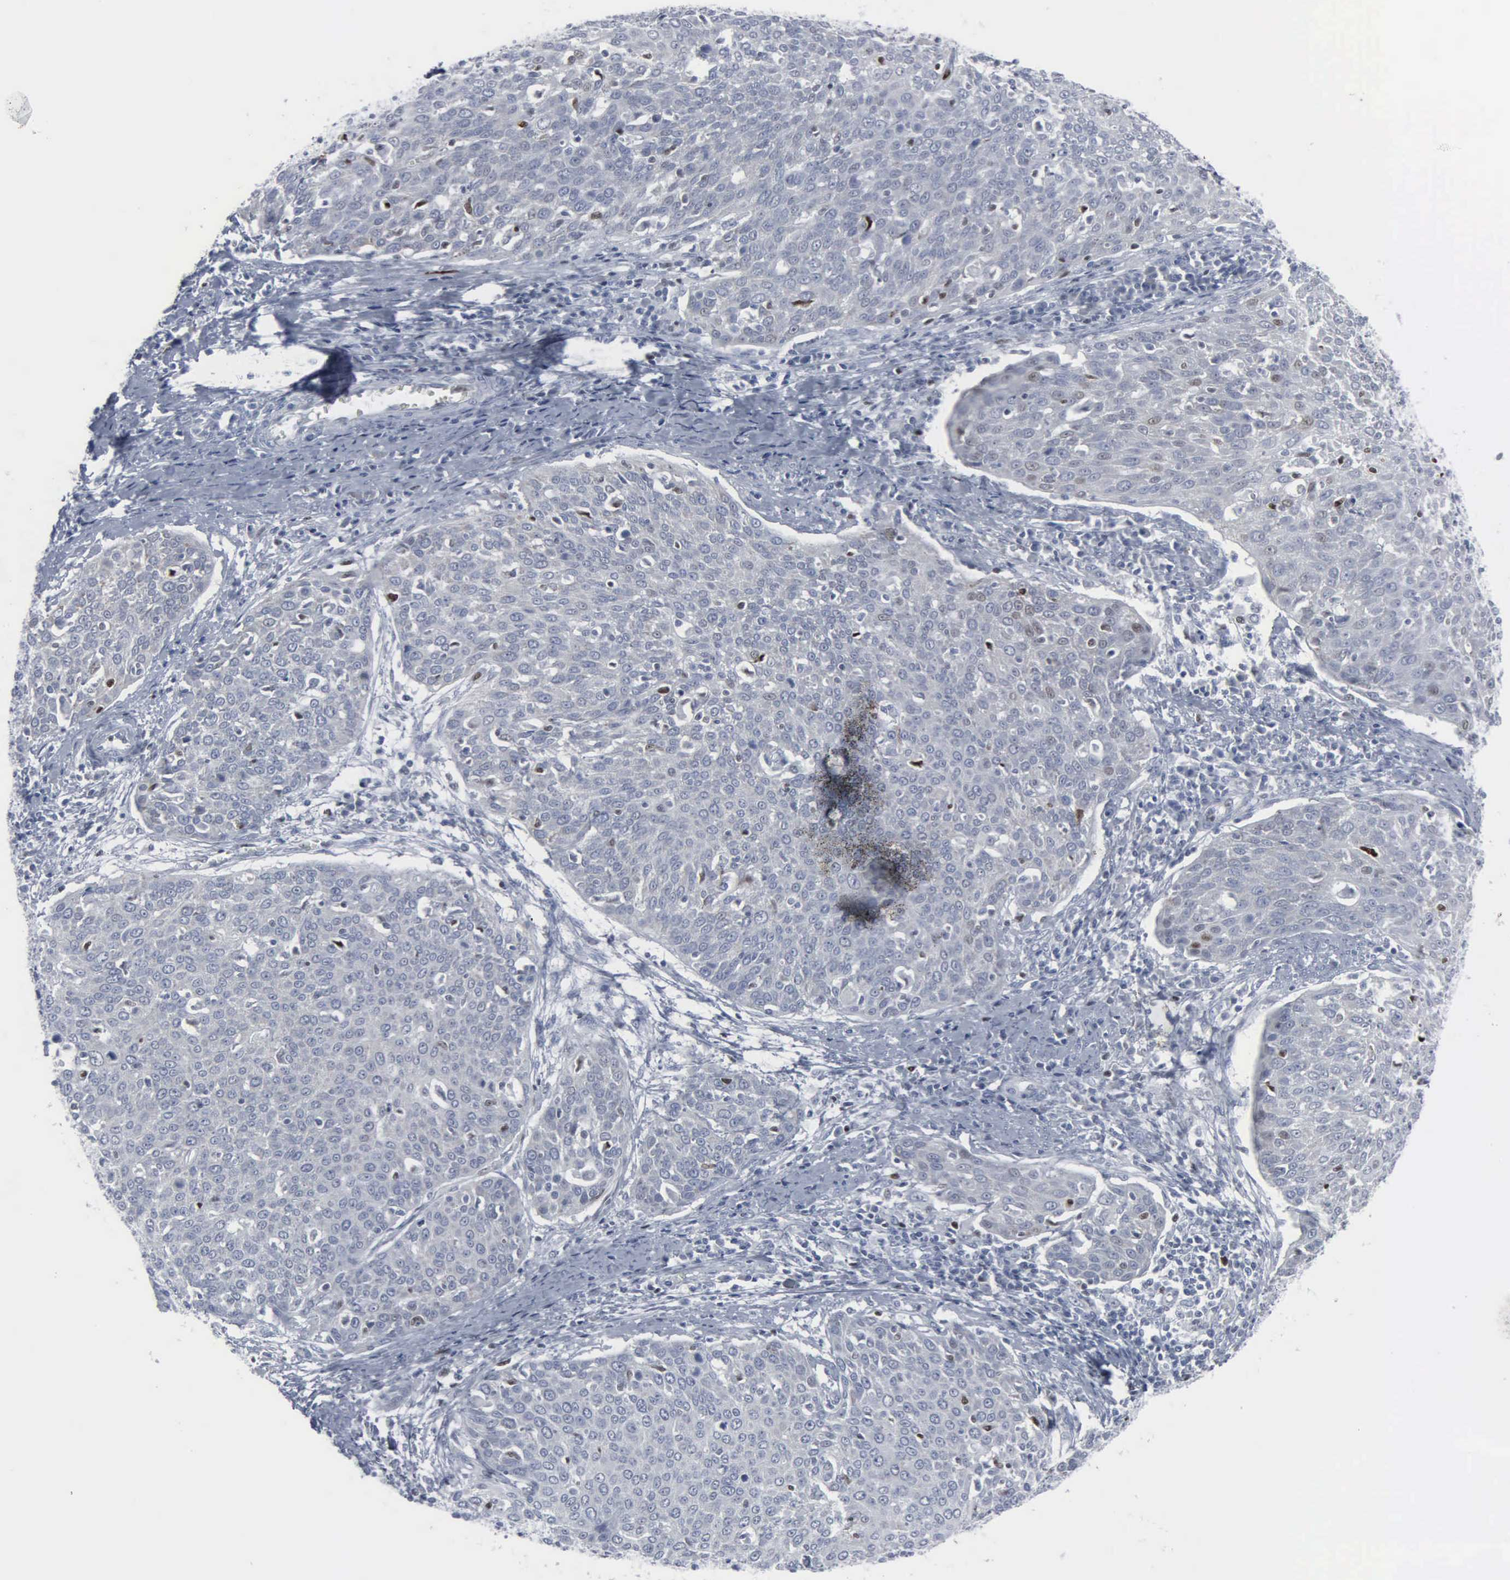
{"staining": {"intensity": "weak", "quantity": "<25%", "location": "nuclear"}, "tissue": "cervical cancer", "cell_type": "Tumor cells", "image_type": "cancer", "snomed": [{"axis": "morphology", "description": "Squamous cell carcinoma, NOS"}, {"axis": "topography", "description": "Cervix"}], "caption": "Protein analysis of cervical squamous cell carcinoma reveals no significant positivity in tumor cells.", "gene": "CCND3", "patient": {"sex": "female", "age": 38}}